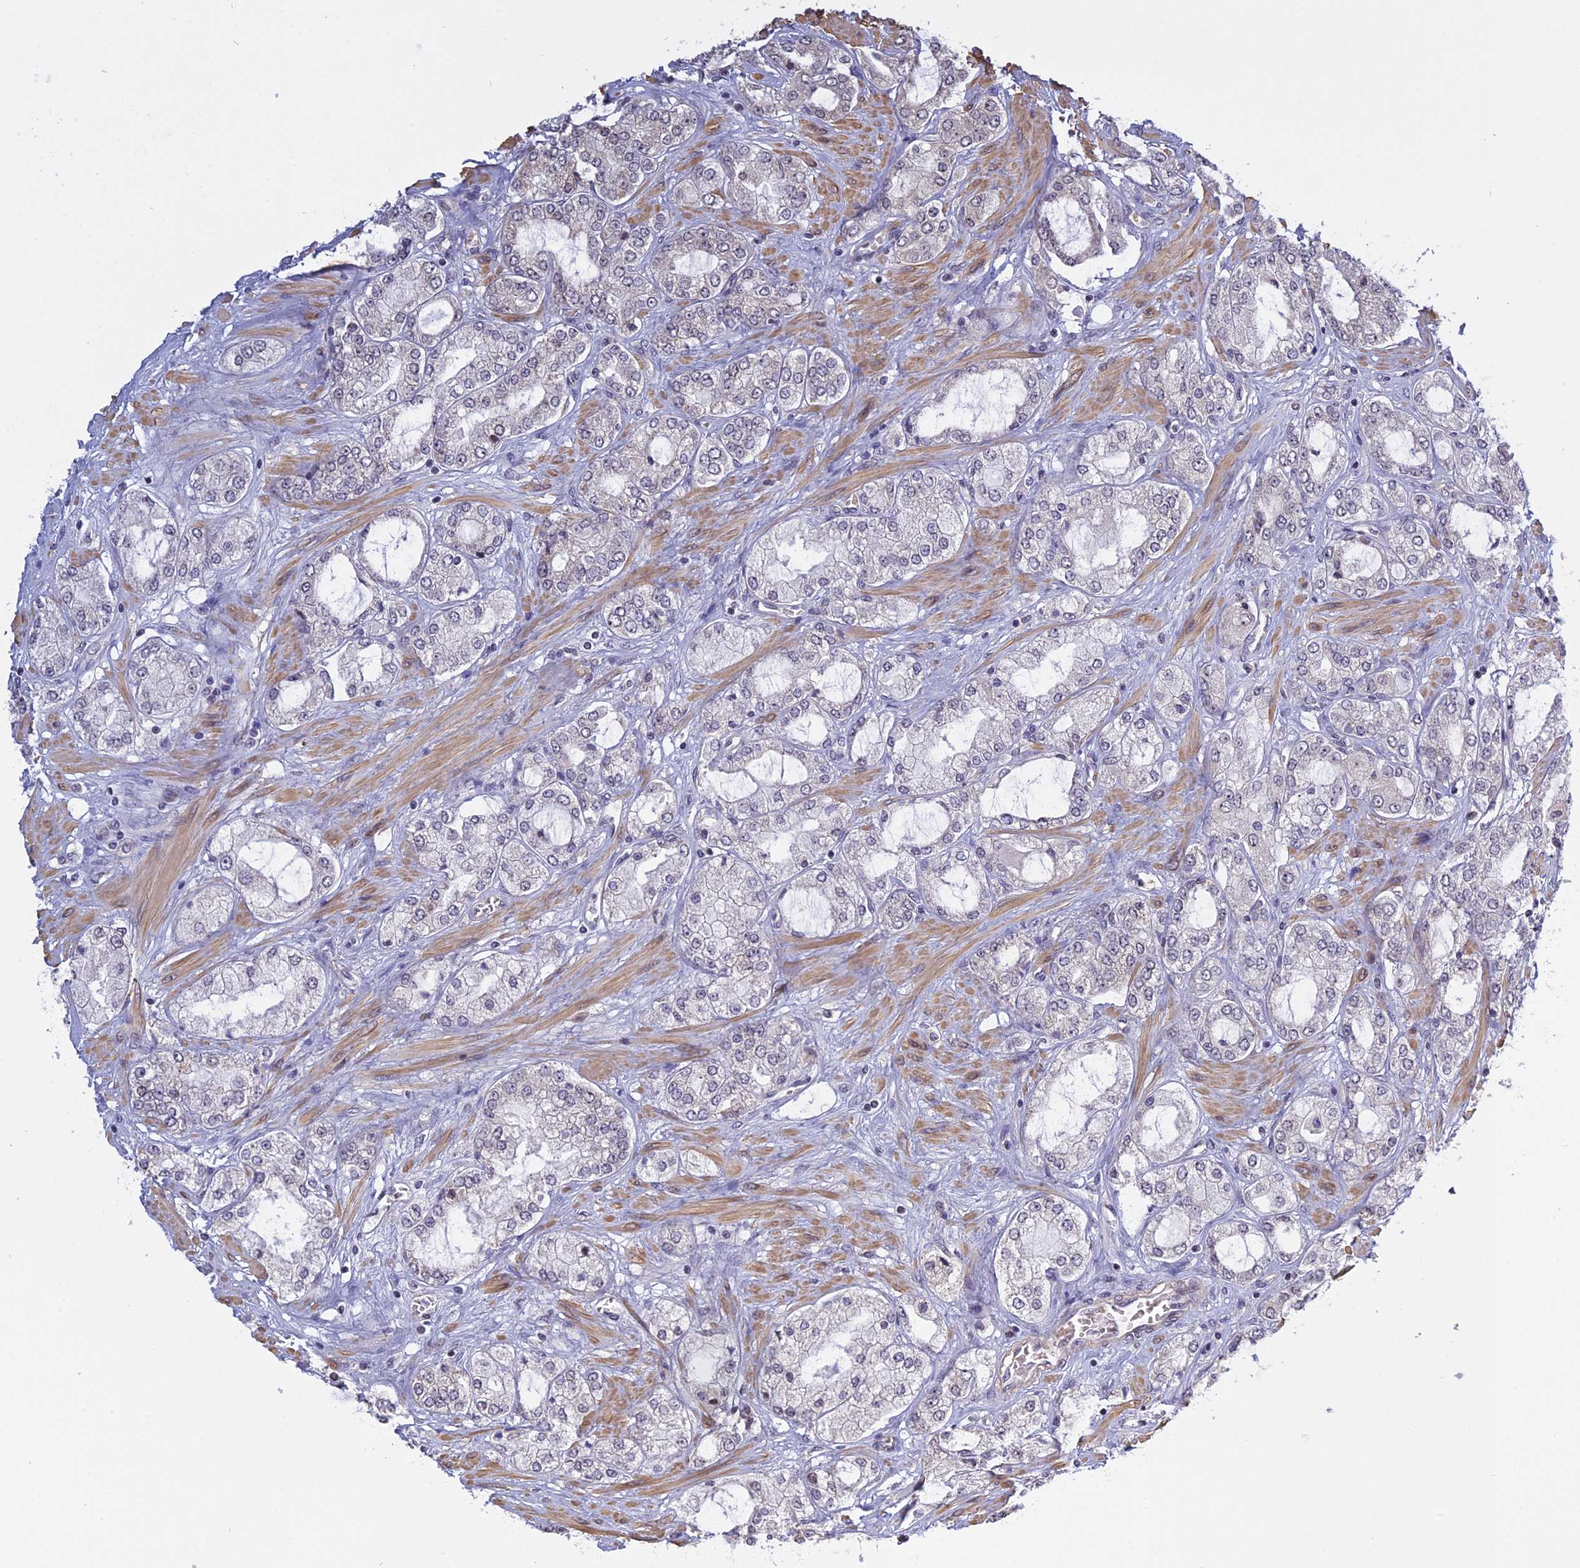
{"staining": {"intensity": "negative", "quantity": "none", "location": "none"}, "tissue": "prostate cancer", "cell_type": "Tumor cells", "image_type": "cancer", "snomed": [{"axis": "morphology", "description": "Adenocarcinoma, High grade"}, {"axis": "topography", "description": "Prostate"}], "caption": "Immunohistochemistry (IHC) of adenocarcinoma (high-grade) (prostate) shows no positivity in tumor cells. (DAB (3,3'-diaminobenzidine) immunohistochemistry (IHC), high magnification).", "gene": "MGA", "patient": {"sex": "male", "age": 64}}